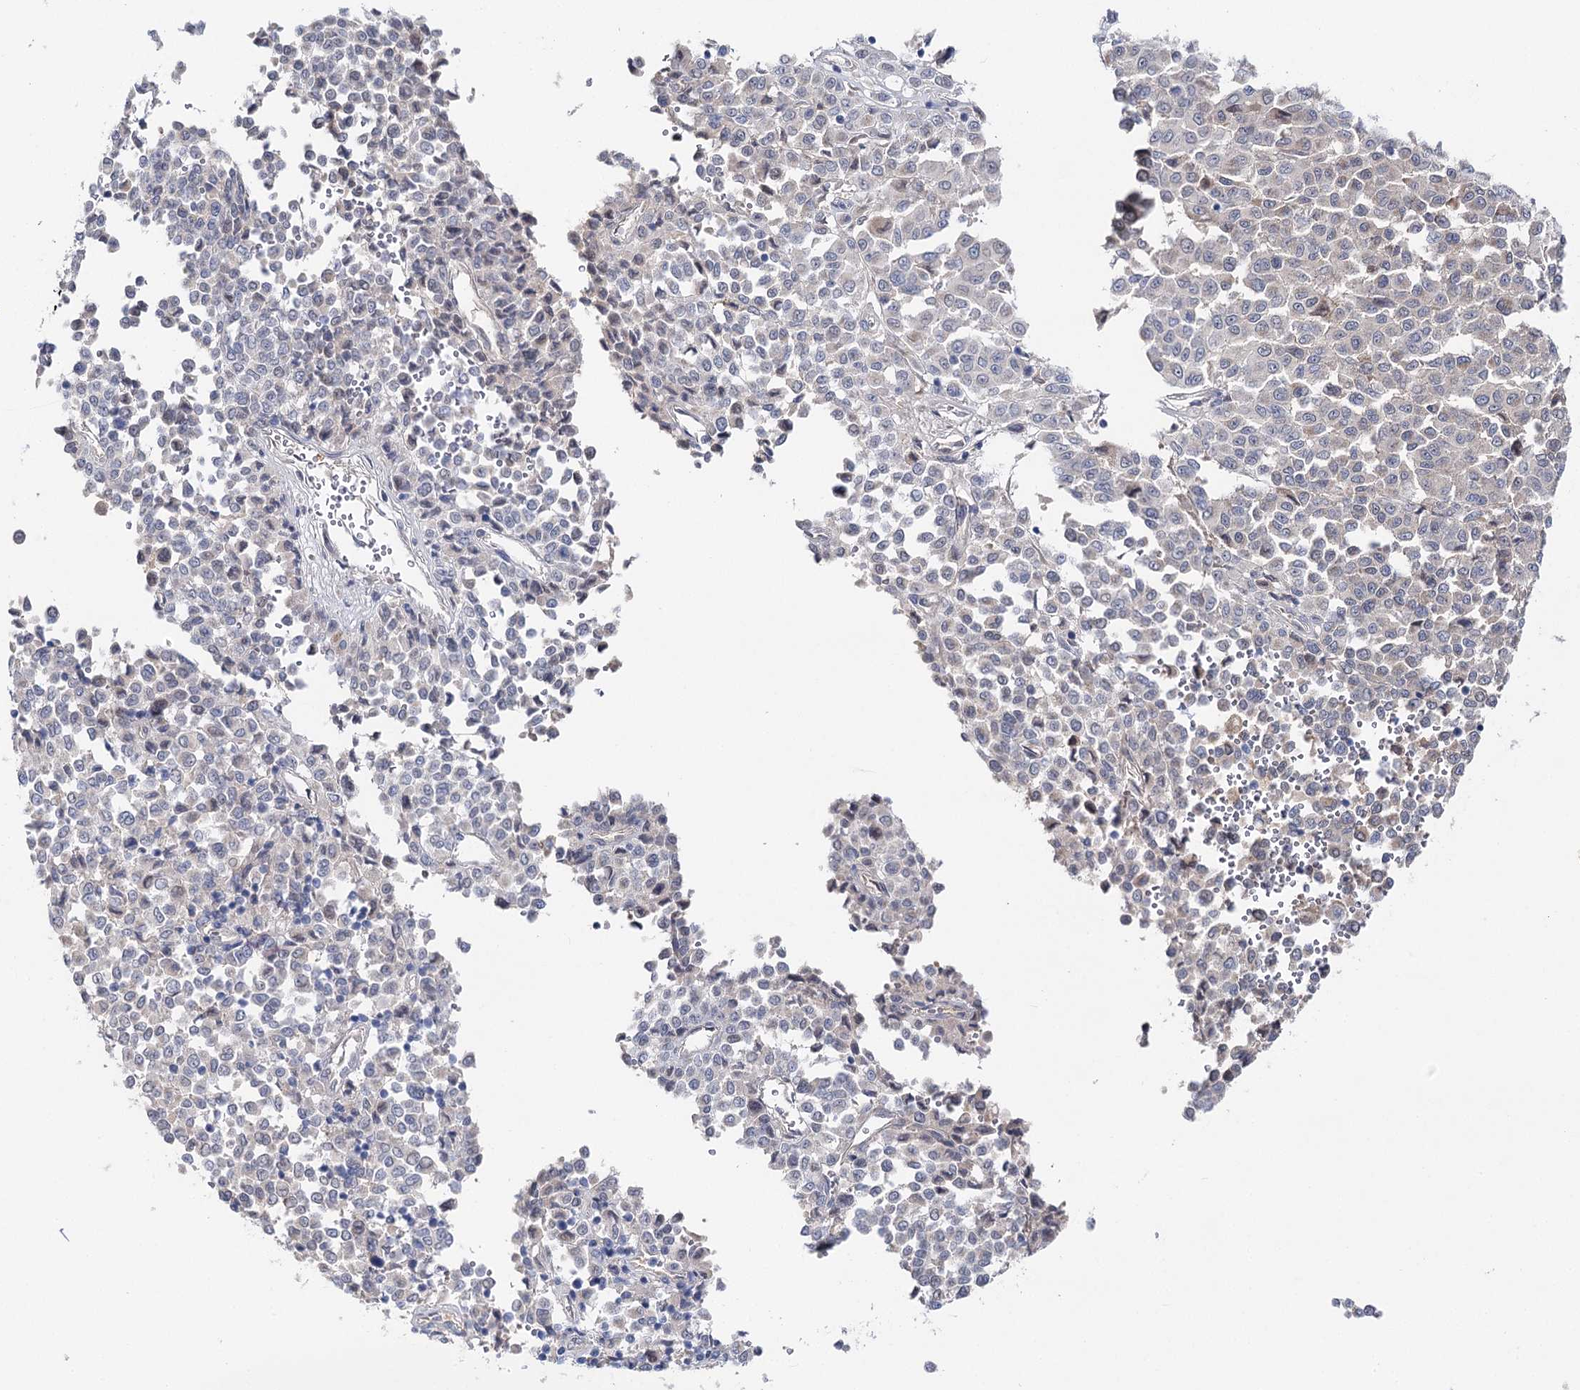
{"staining": {"intensity": "negative", "quantity": "none", "location": "none"}, "tissue": "melanoma", "cell_type": "Tumor cells", "image_type": "cancer", "snomed": [{"axis": "morphology", "description": "Malignant melanoma, Metastatic site"}, {"axis": "topography", "description": "Pancreas"}], "caption": "This is an IHC image of human melanoma. There is no staining in tumor cells.", "gene": "LRRC14B", "patient": {"sex": "female", "age": 30}}